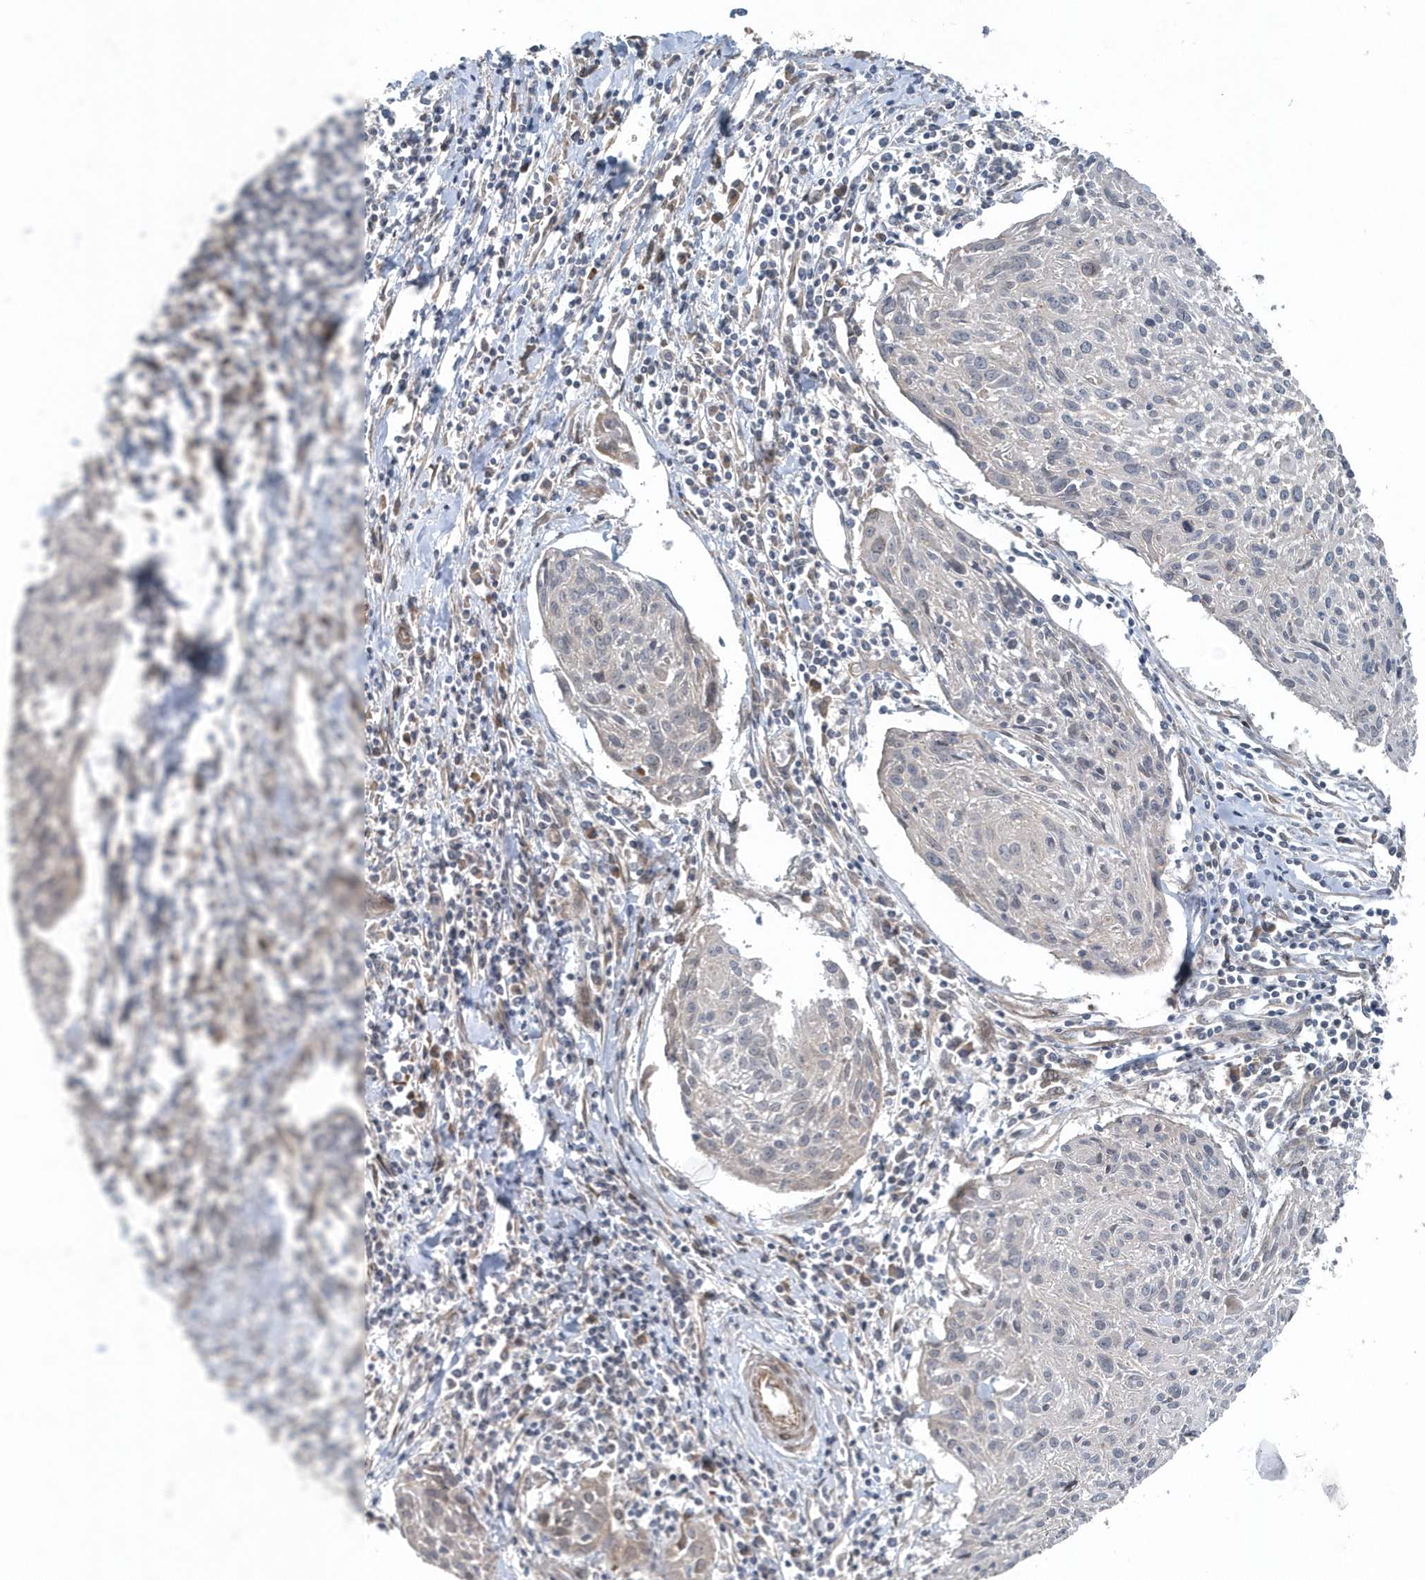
{"staining": {"intensity": "negative", "quantity": "none", "location": "none"}, "tissue": "cervical cancer", "cell_type": "Tumor cells", "image_type": "cancer", "snomed": [{"axis": "morphology", "description": "Squamous cell carcinoma, NOS"}, {"axis": "topography", "description": "Cervix"}], "caption": "Immunohistochemistry of cervical squamous cell carcinoma displays no staining in tumor cells. (DAB (3,3'-diaminobenzidine) immunohistochemistry (IHC) visualized using brightfield microscopy, high magnification).", "gene": "MCC", "patient": {"sex": "female", "age": 51}}